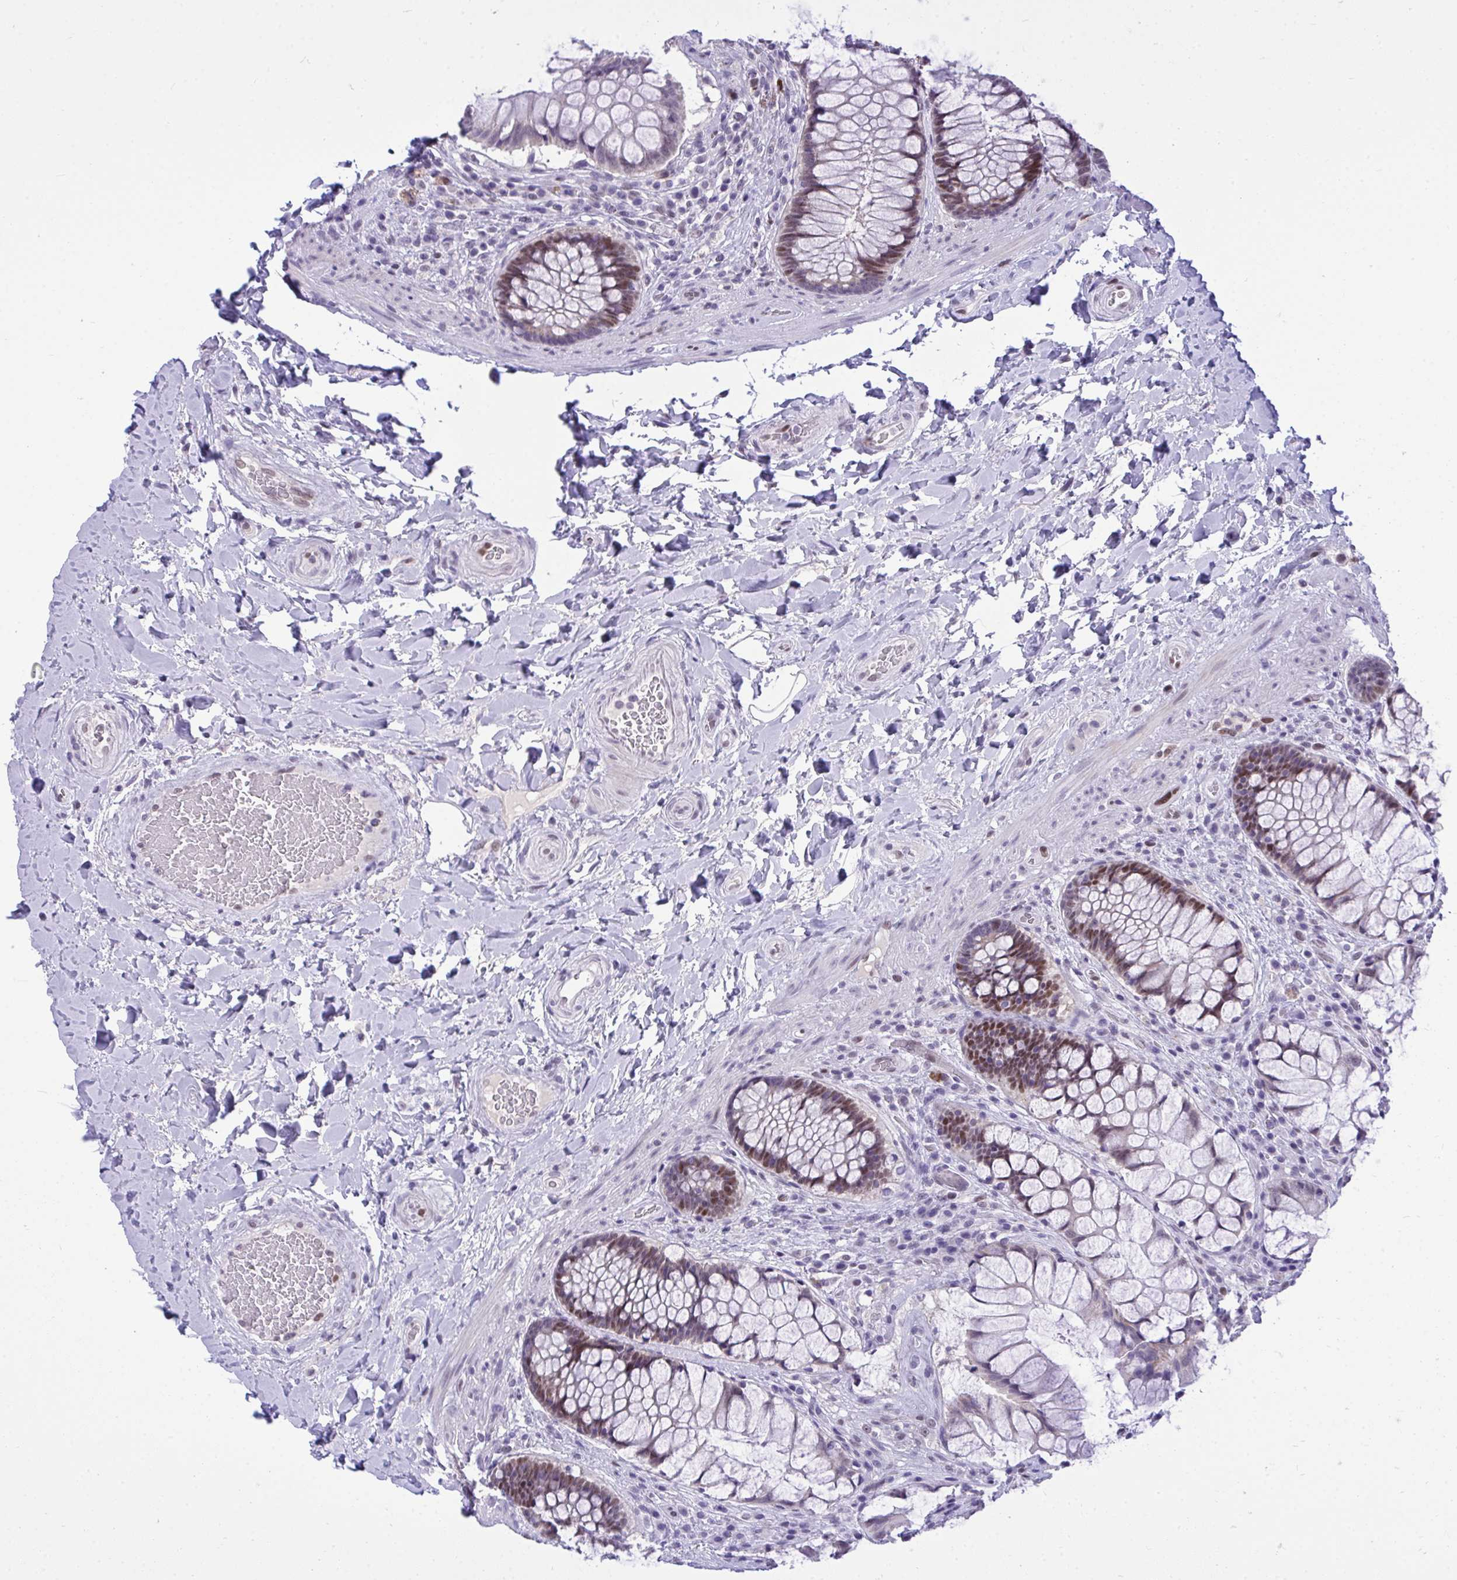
{"staining": {"intensity": "moderate", "quantity": "25%-75%", "location": "nuclear"}, "tissue": "rectum", "cell_type": "Glandular cells", "image_type": "normal", "snomed": [{"axis": "morphology", "description": "Normal tissue, NOS"}, {"axis": "topography", "description": "Rectum"}], "caption": "Human rectum stained for a protein (brown) reveals moderate nuclear positive expression in approximately 25%-75% of glandular cells.", "gene": "TEAD4", "patient": {"sex": "female", "age": 58}}